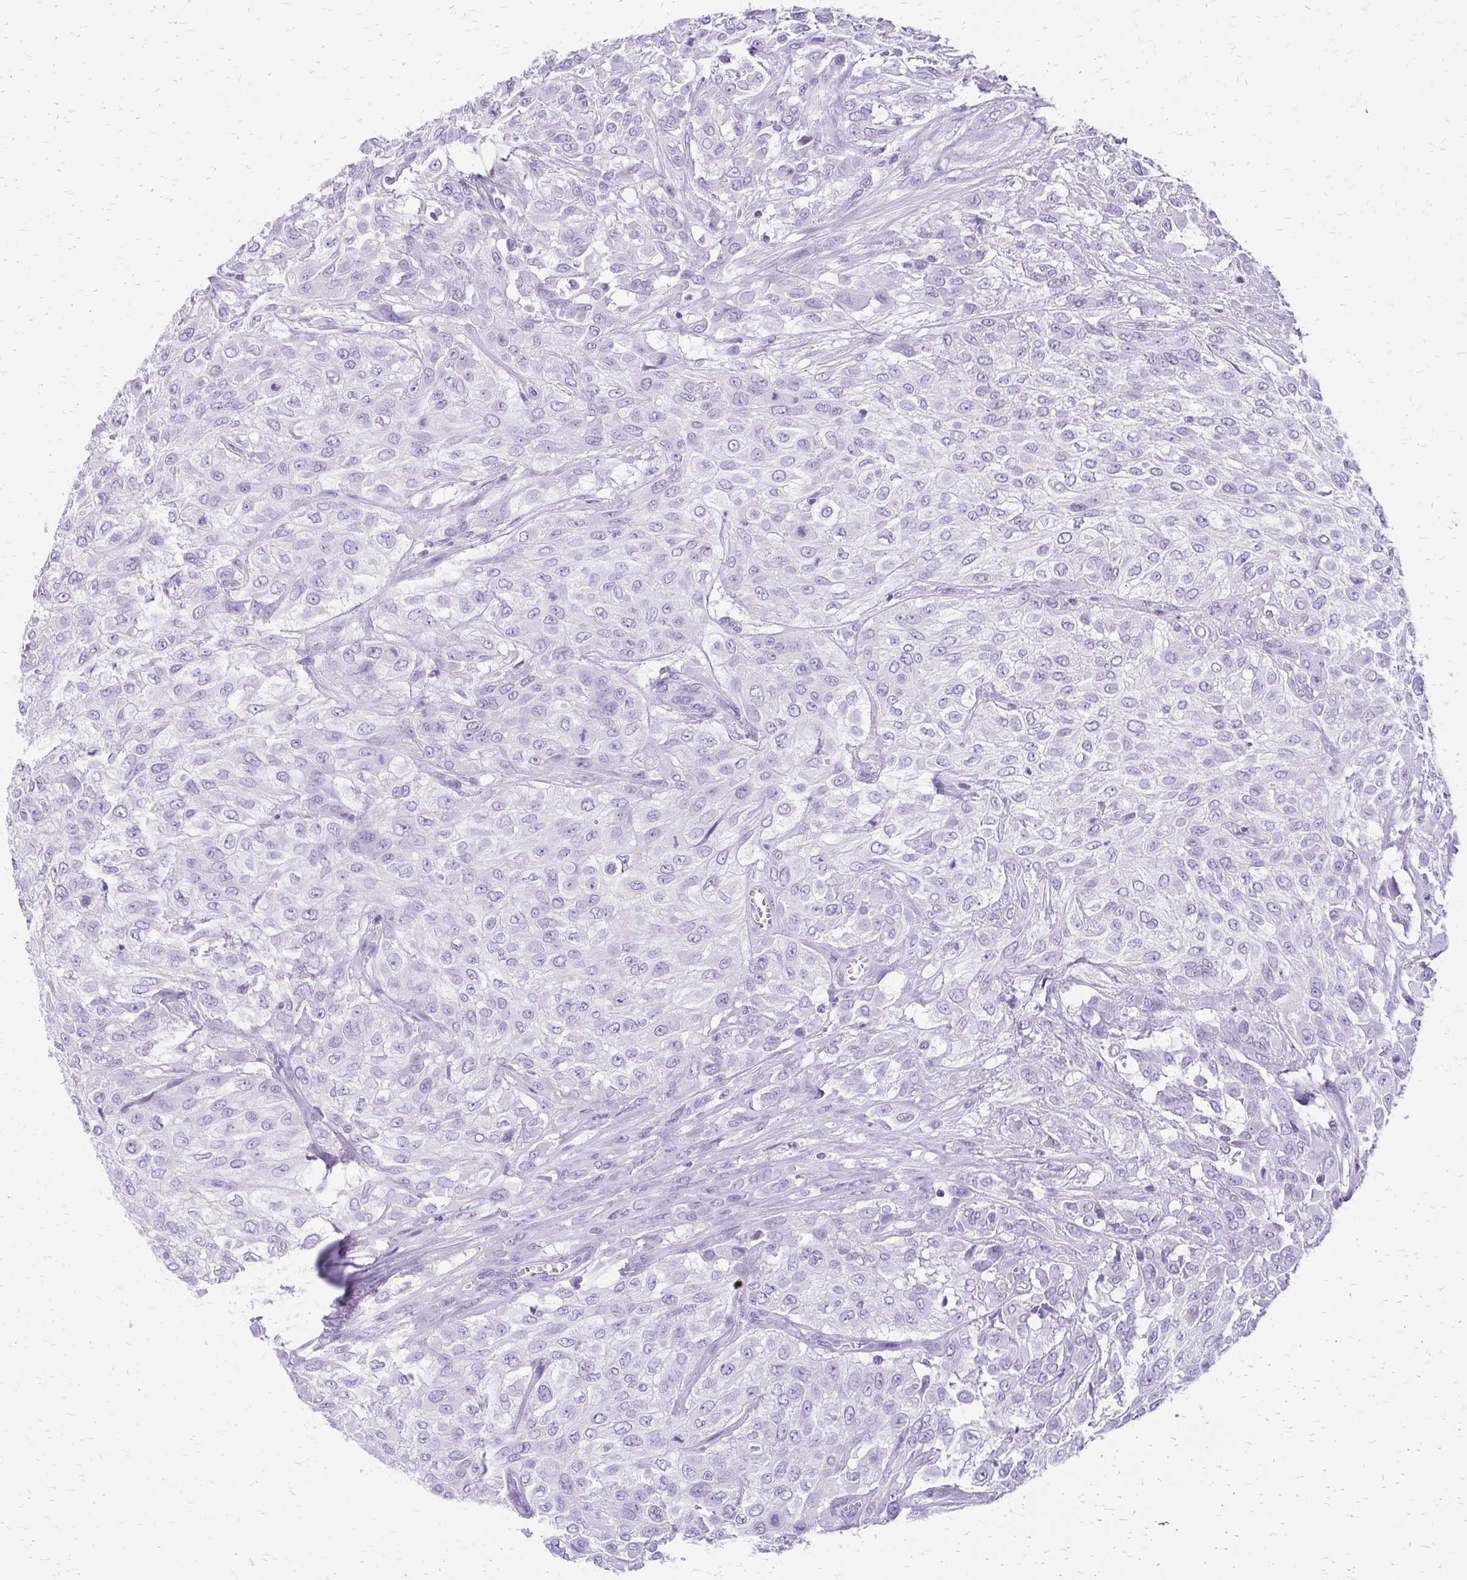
{"staining": {"intensity": "negative", "quantity": "none", "location": "none"}, "tissue": "urothelial cancer", "cell_type": "Tumor cells", "image_type": "cancer", "snomed": [{"axis": "morphology", "description": "Urothelial carcinoma, High grade"}, {"axis": "topography", "description": "Urinary bladder"}], "caption": "Histopathology image shows no protein staining in tumor cells of high-grade urothelial carcinoma tissue.", "gene": "SLC32A1", "patient": {"sex": "male", "age": 57}}